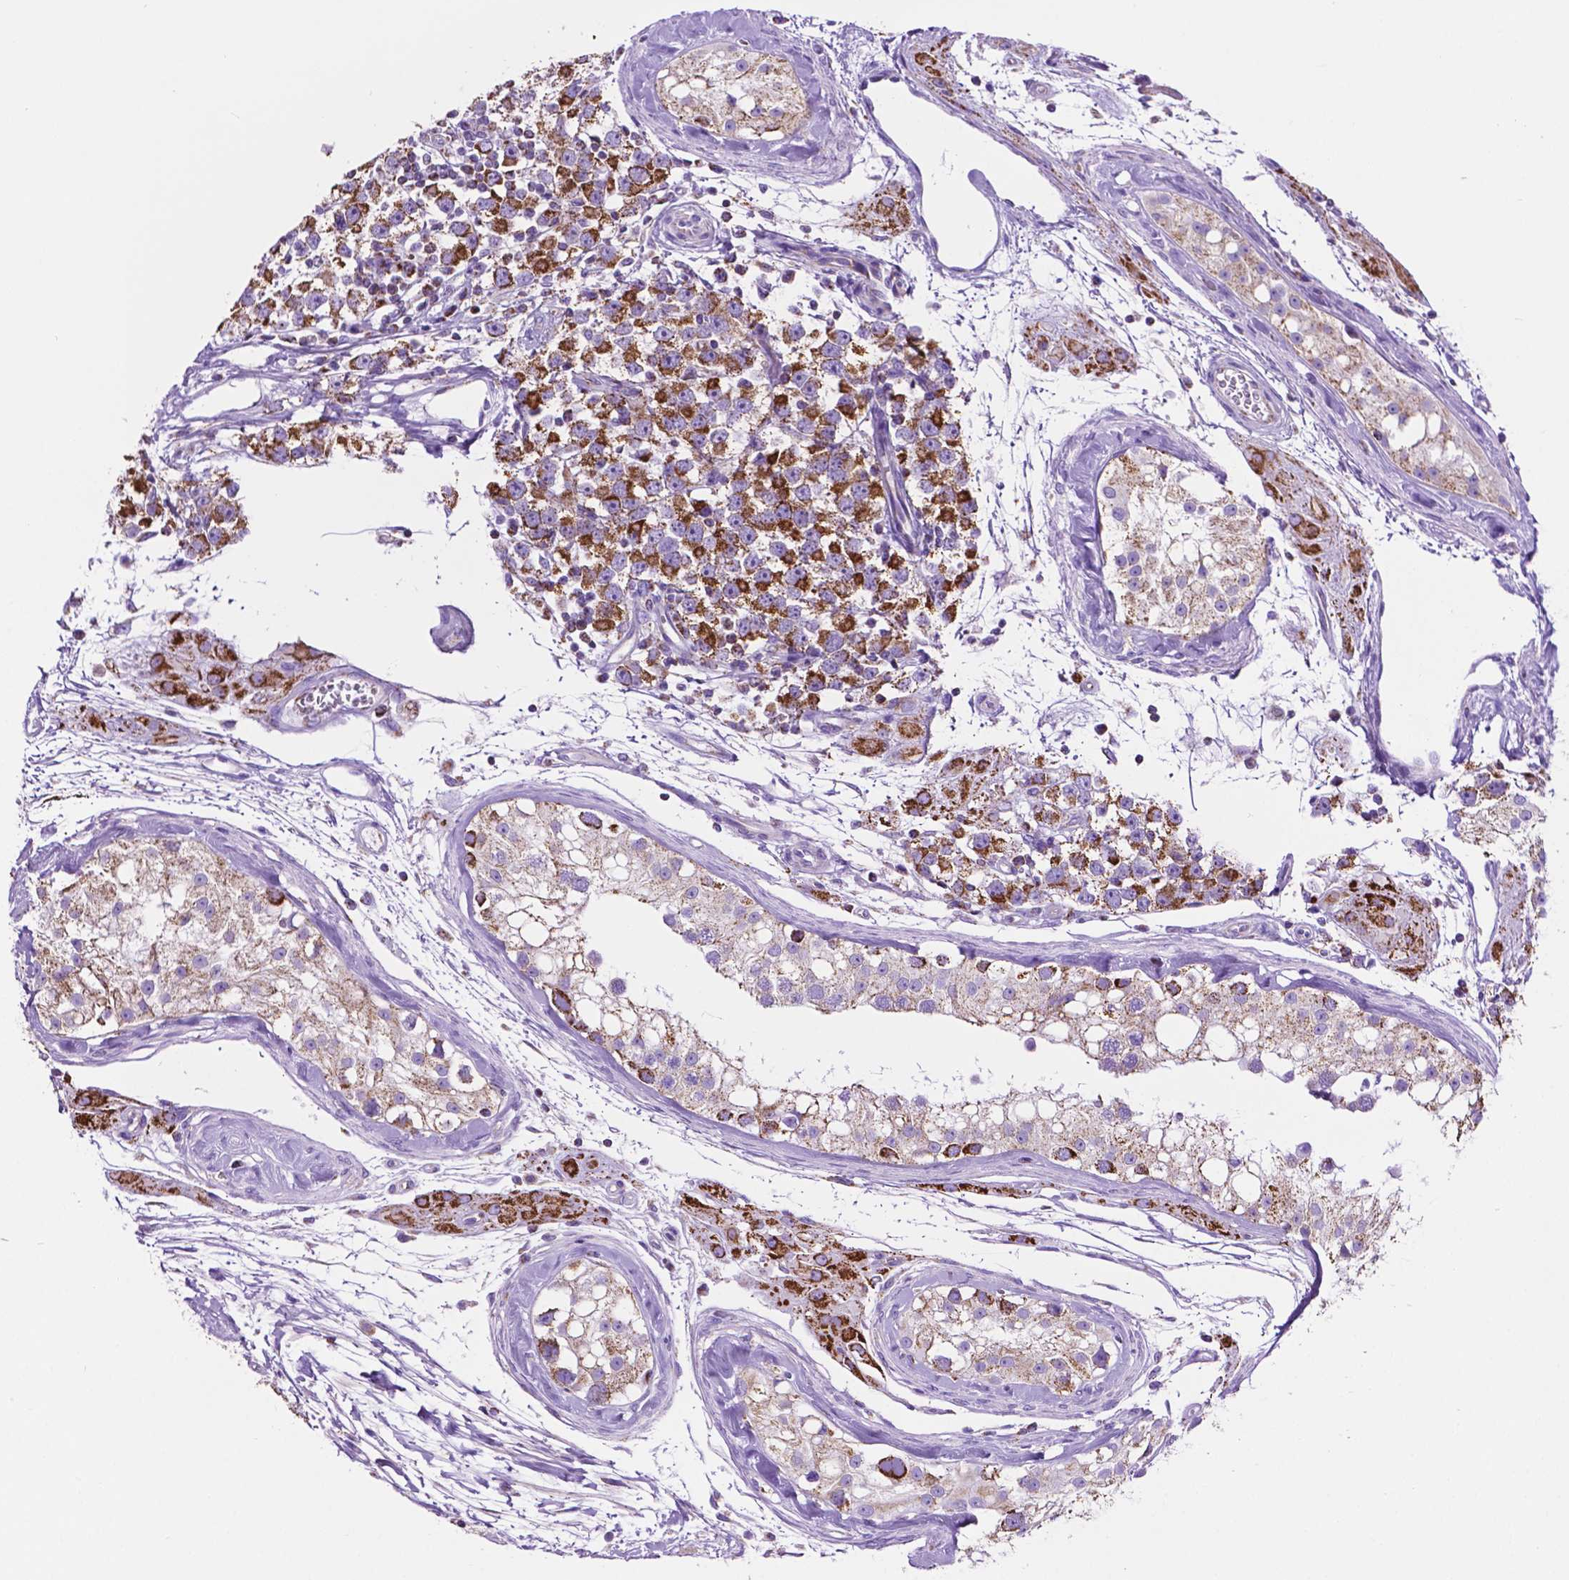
{"staining": {"intensity": "strong", "quantity": ">75%", "location": "cytoplasmic/membranous"}, "tissue": "testis cancer", "cell_type": "Tumor cells", "image_type": "cancer", "snomed": [{"axis": "morphology", "description": "Seminoma, NOS"}, {"axis": "topography", "description": "Testis"}], "caption": "High-magnification brightfield microscopy of seminoma (testis) stained with DAB (3,3'-diaminobenzidine) (brown) and counterstained with hematoxylin (blue). tumor cells exhibit strong cytoplasmic/membranous staining is present in approximately>75% of cells. Using DAB (3,3'-diaminobenzidine) (brown) and hematoxylin (blue) stains, captured at high magnification using brightfield microscopy.", "gene": "GDPD5", "patient": {"sex": "male", "age": 34}}